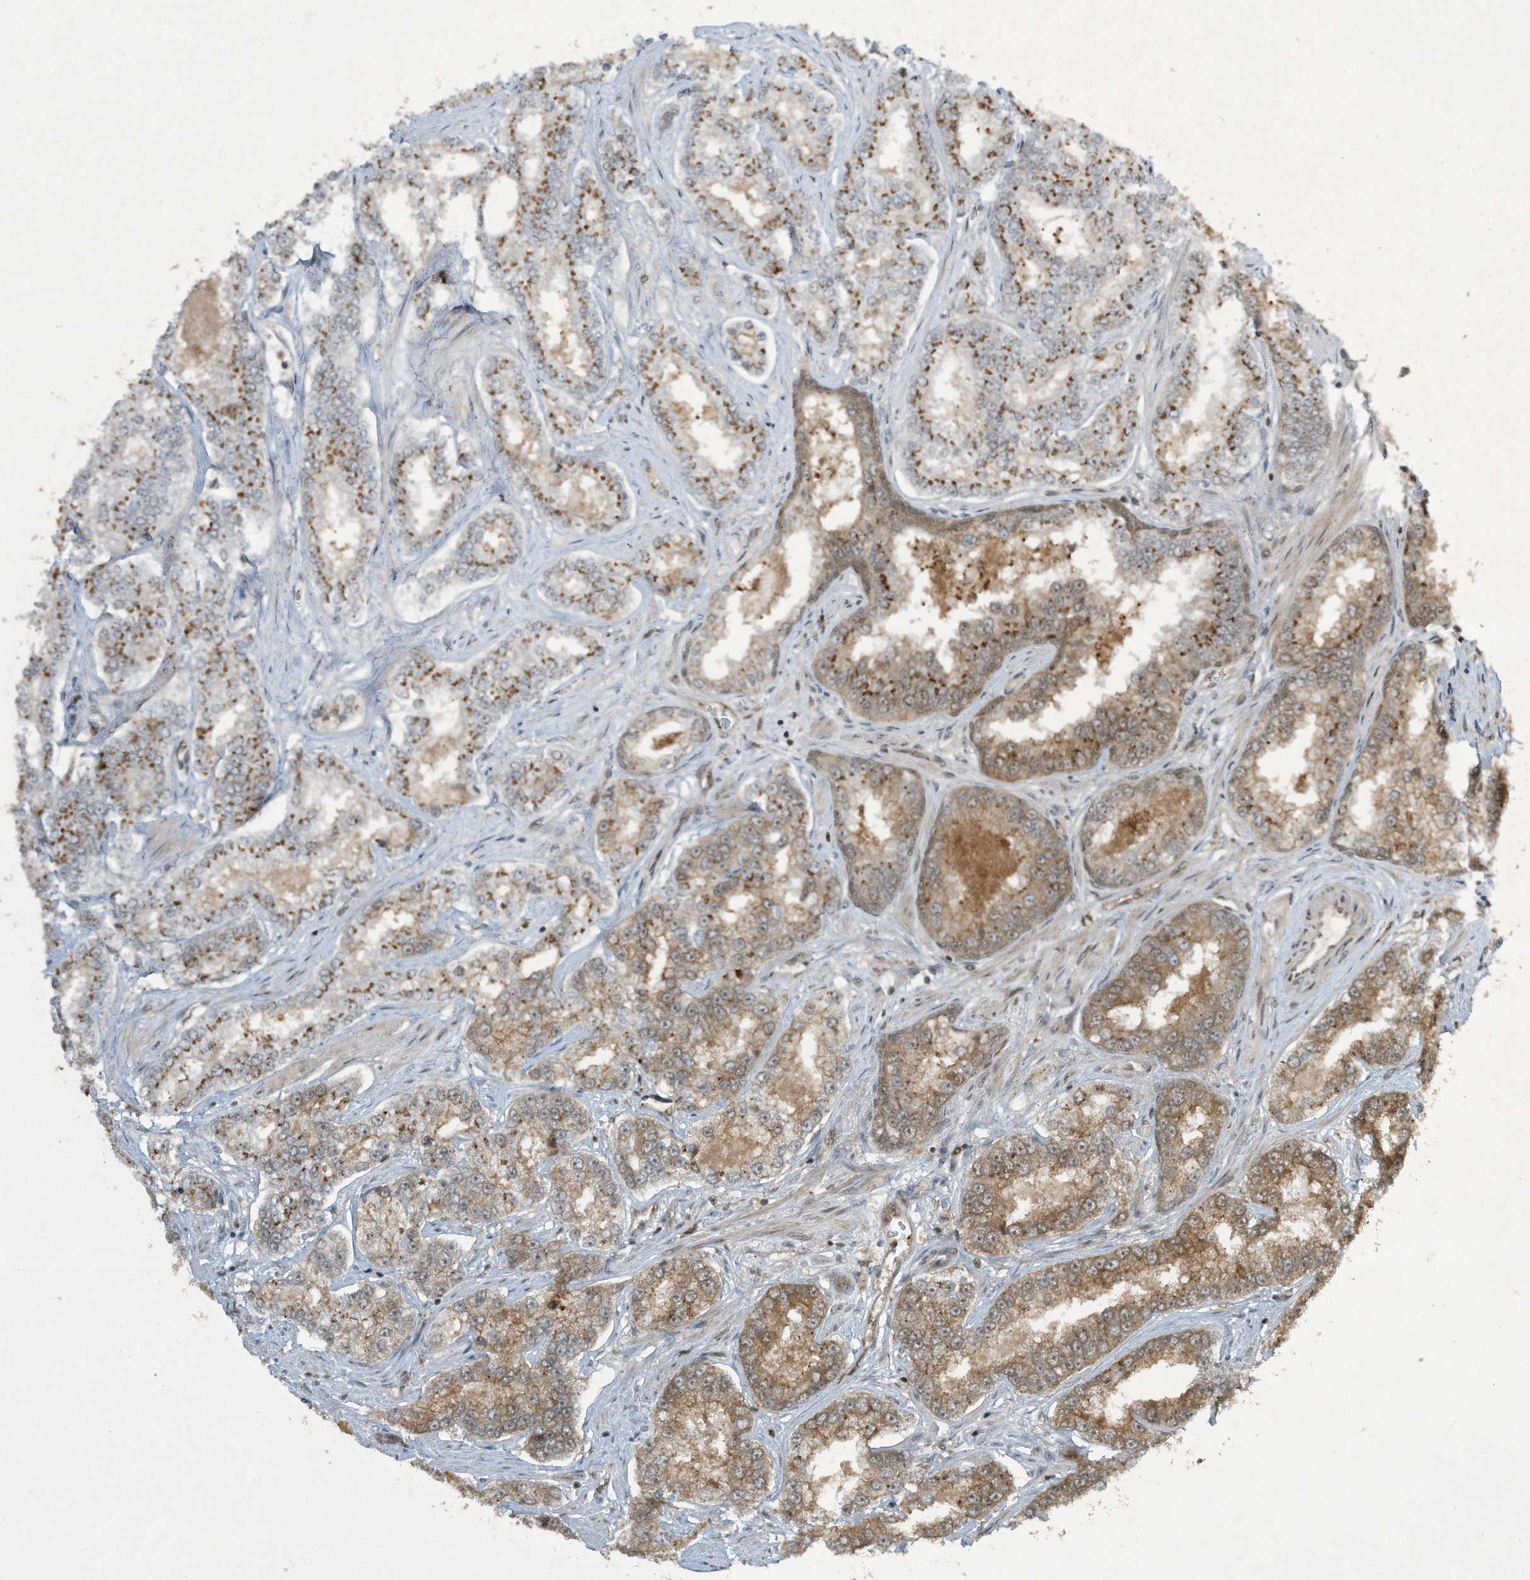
{"staining": {"intensity": "moderate", "quantity": ">75%", "location": "cytoplasmic/membranous"}, "tissue": "prostate cancer", "cell_type": "Tumor cells", "image_type": "cancer", "snomed": [{"axis": "morphology", "description": "Normal tissue, NOS"}, {"axis": "morphology", "description": "Adenocarcinoma, High grade"}, {"axis": "topography", "description": "Prostate"}], "caption": "The photomicrograph reveals staining of prostate high-grade adenocarcinoma, revealing moderate cytoplasmic/membranous protein staining (brown color) within tumor cells. The staining was performed using DAB to visualize the protein expression in brown, while the nuclei were stained in blue with hematoxylin (Magnification: 20x).", "gene": "CERT1", "patient": {"sex": "male", "age": 83}}